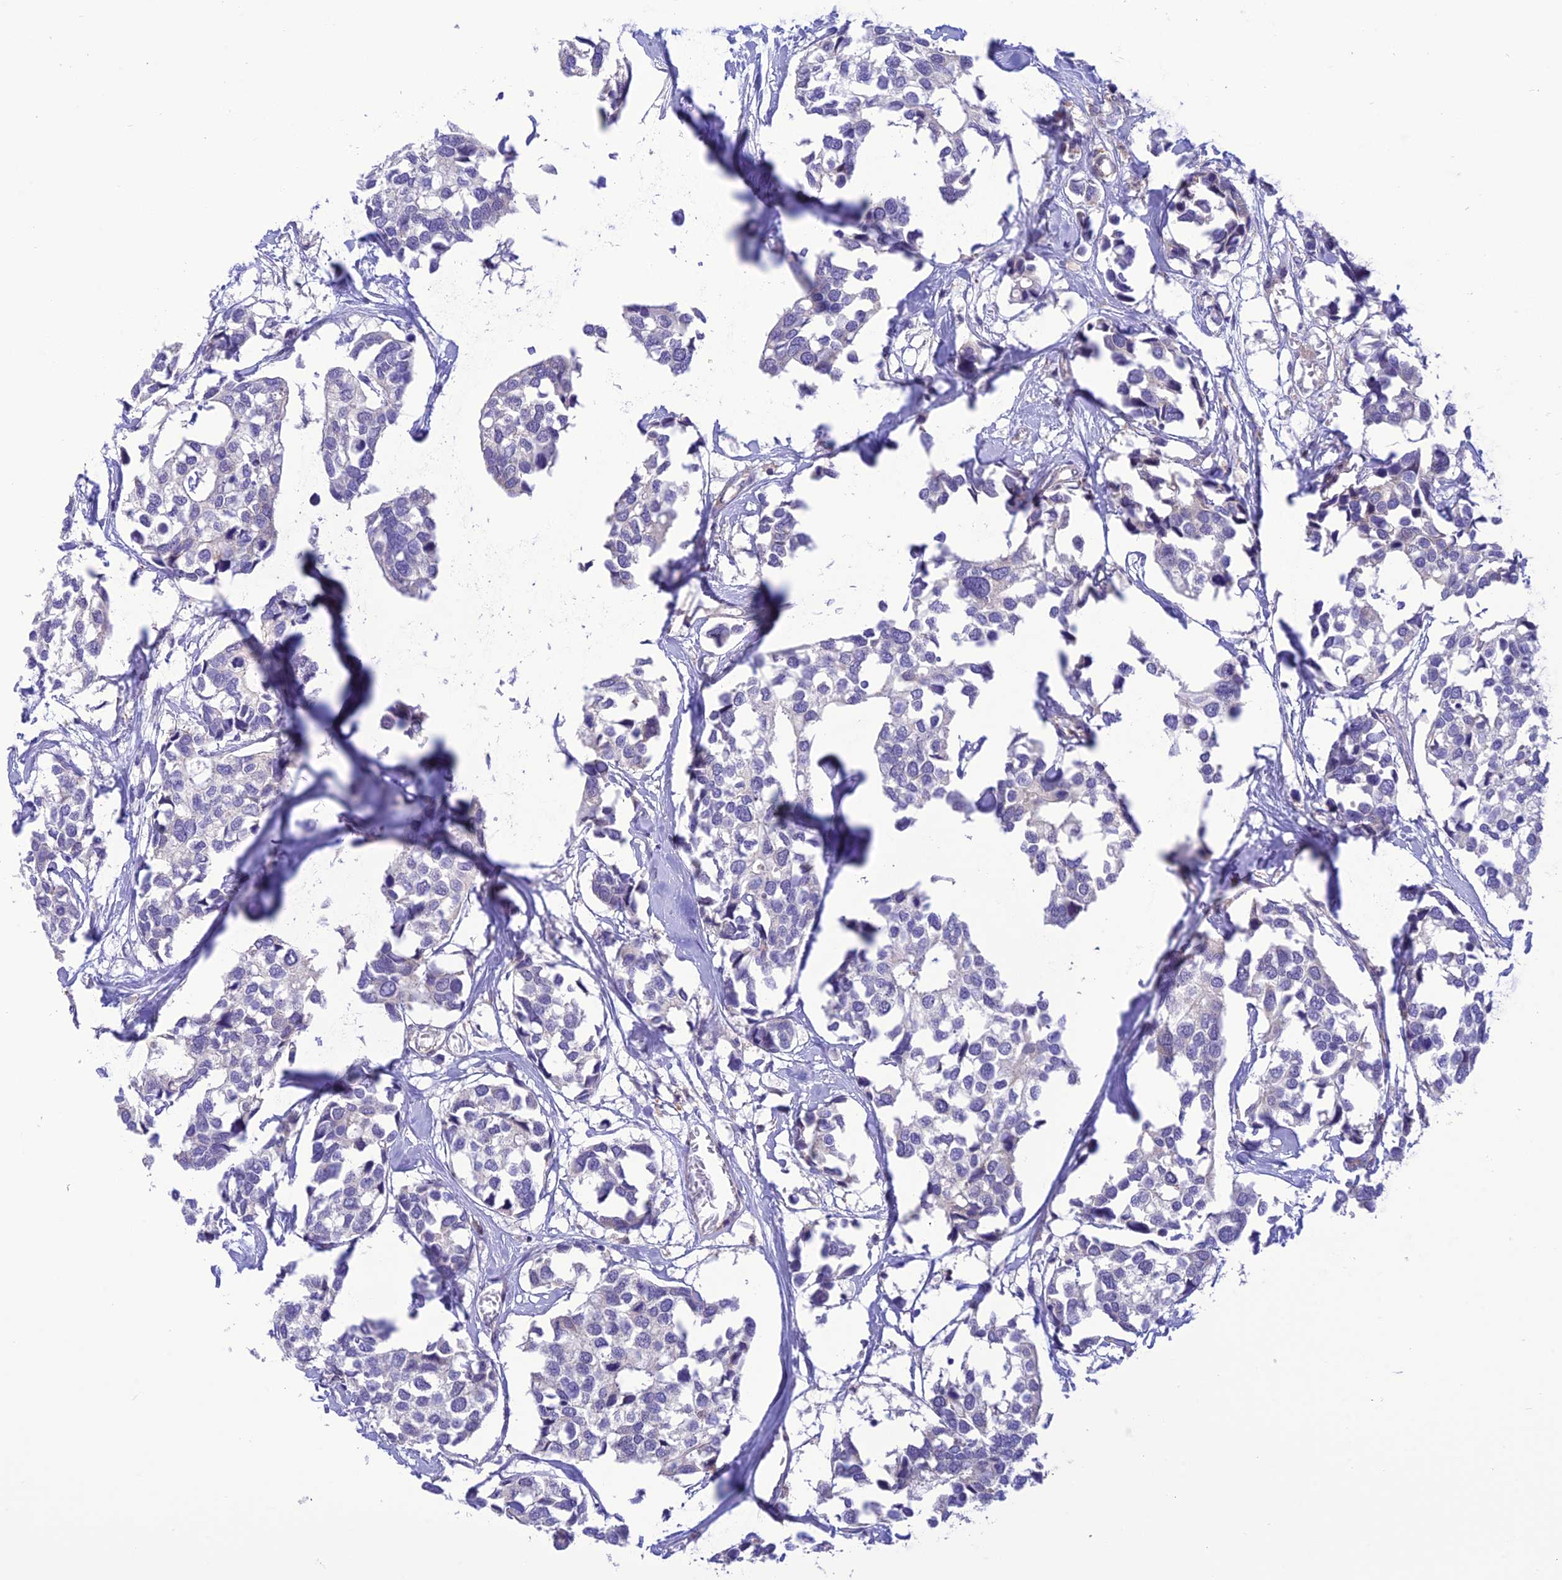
{"staining": {"intensity": "negative", "quantity": "none", "location": "none"}, "tissue": "breast cancer", "cell_type": "Tumor cells", "image_type": "cancer", "snomed": [{"axis": "morphology", "description": "Duct carcinoma"}, {"axis": "topography", "description": "Breast"}], "caption": "An immunohistochemistry image of breast cancer is shown. There is no staining in tumor cells of breast cancer.", "gene": "RNF126", "patient": {"sex": "female", "age": 83}}